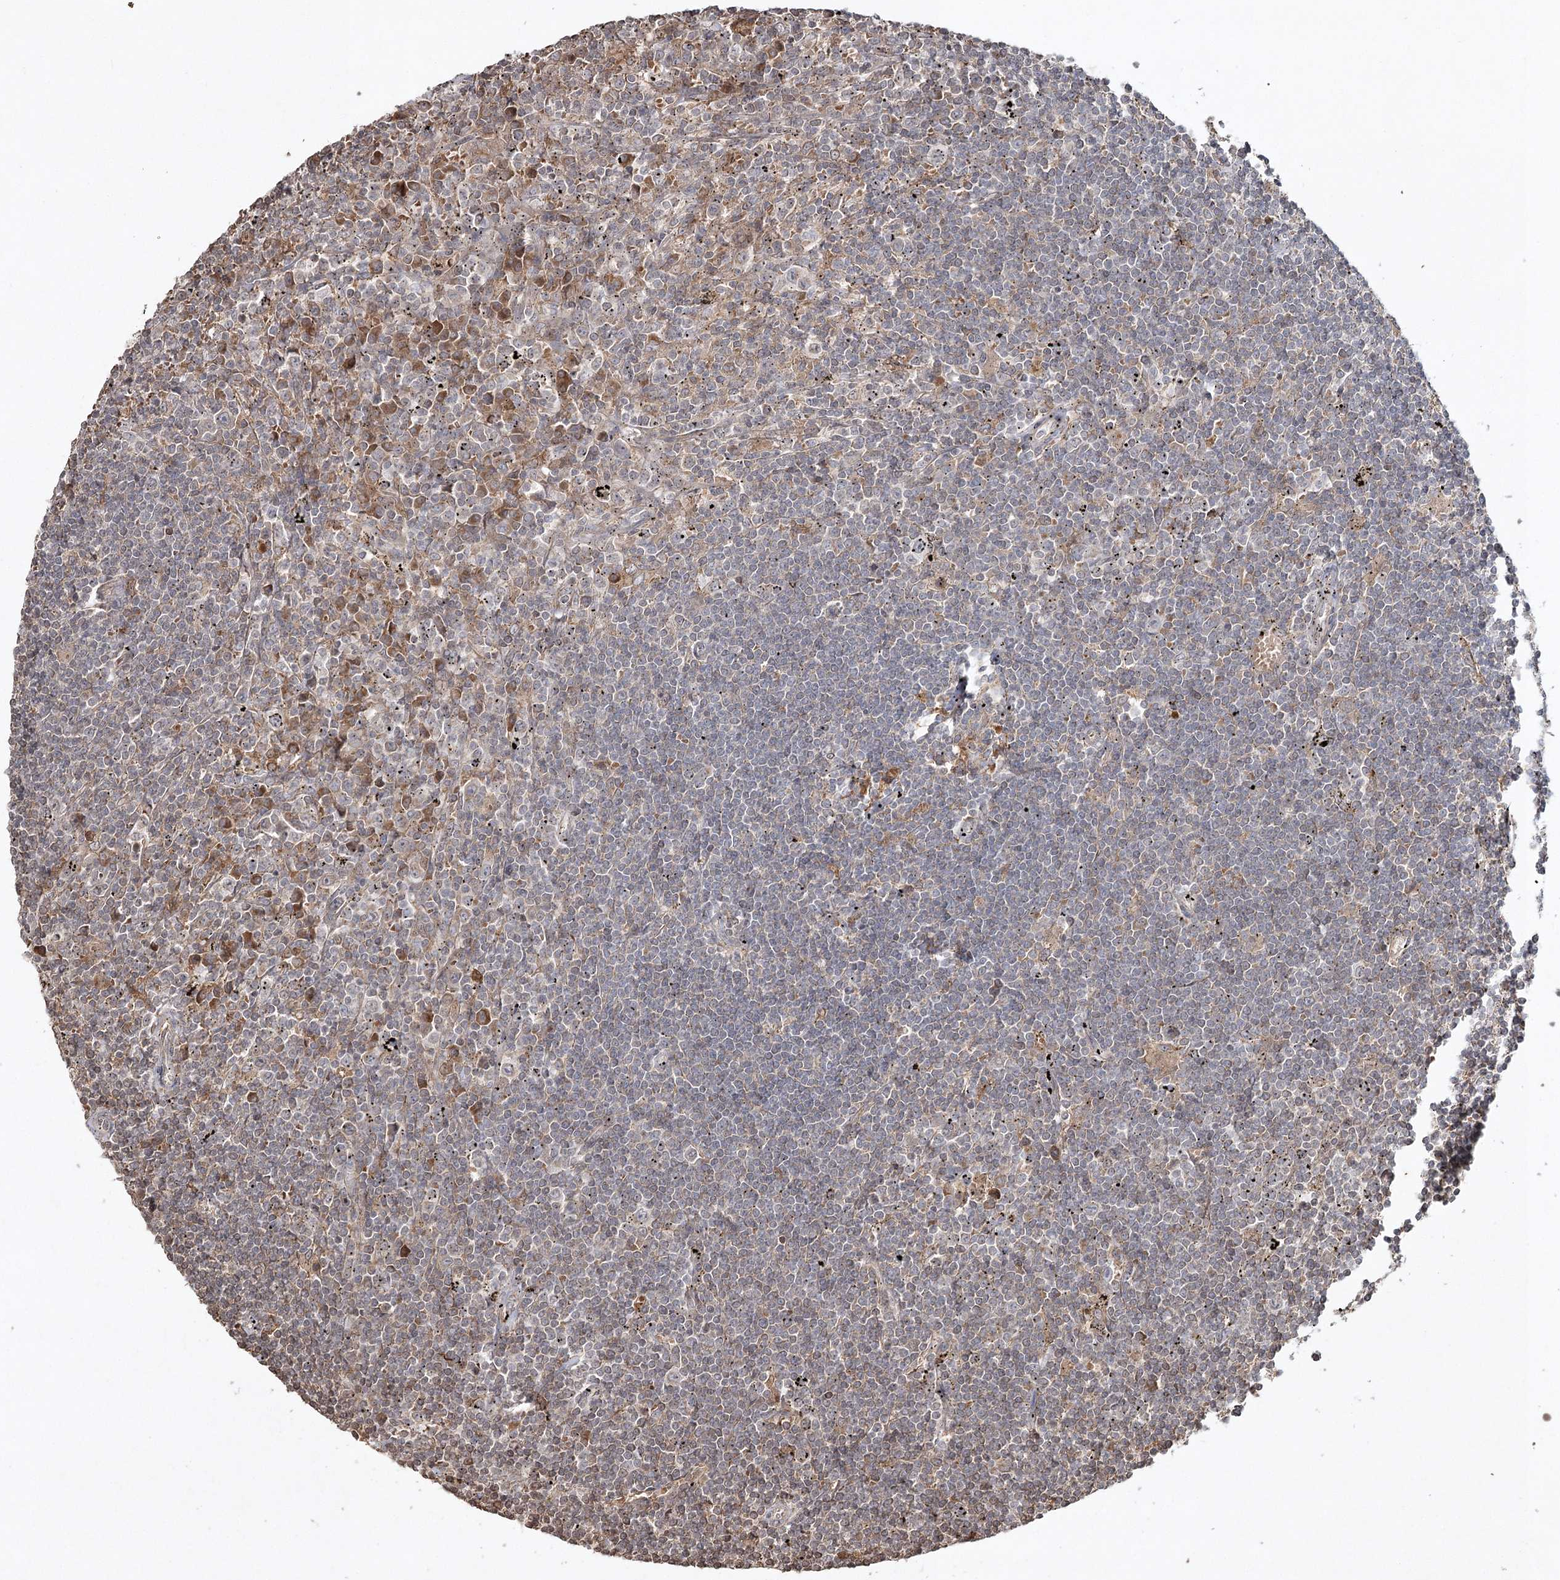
{"staining": {"intensity": "moderate", "quantity": "<25%", "location": "cytoplasmic/membranous"}, "tissue": "lymphoma", "cell_type": "Tumor cells", "image_type": "cancer", "snomed": [{"axis": "morphology", "description": "Malignant lymphoma, non-Hodgkin's type, Low grade"}, {"axis": "topography", "description": "Spleen"}], "caption": "The photomicrograph exhibits a brown stain indicating the presence of a protein in the cytoplasmic/membranous of tumor cells in lymphoma.", "gene": "CYP2B6", "patient": {"sex": "male", "age": 76}}